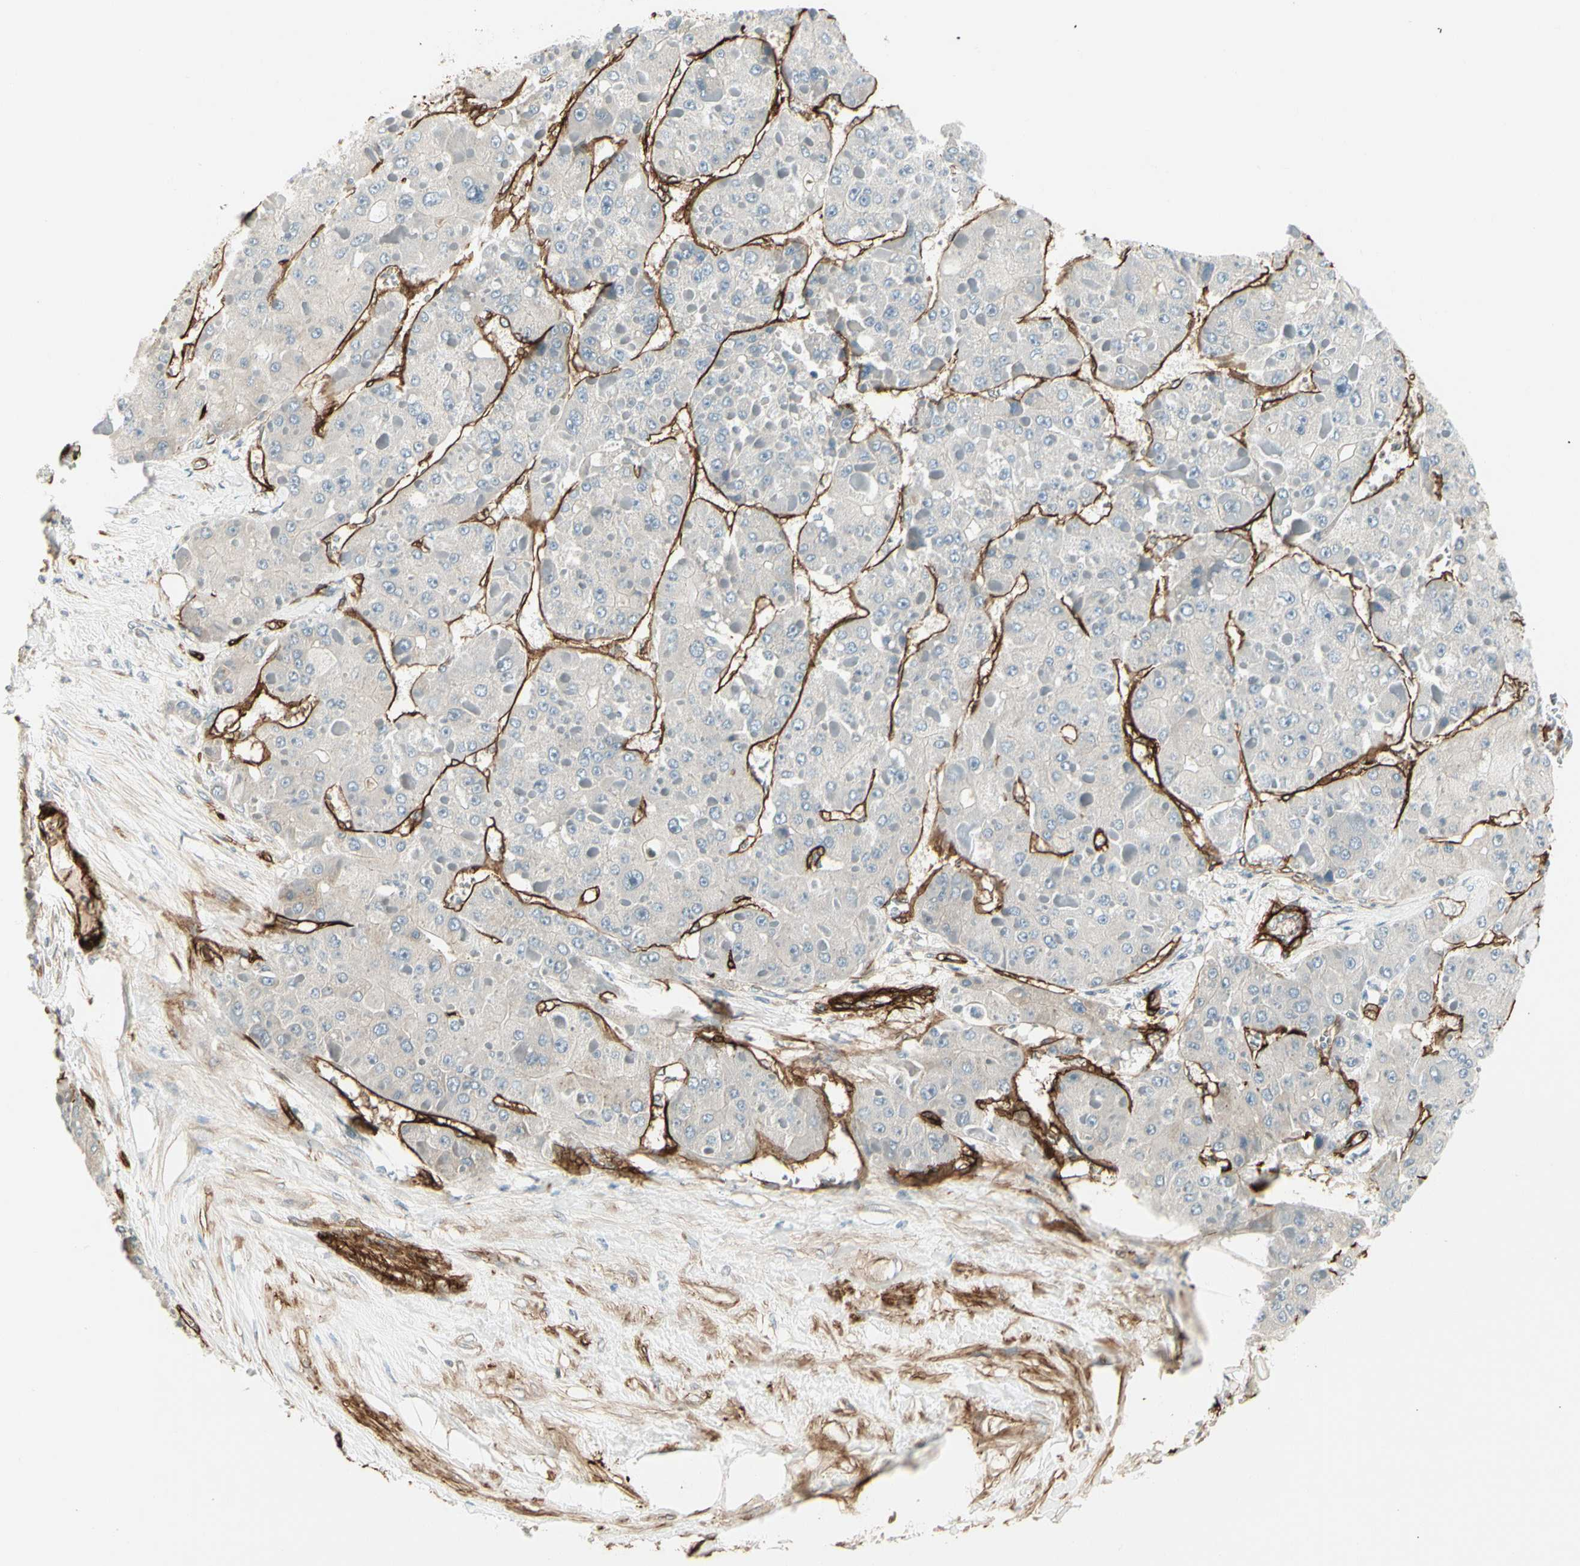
{"staining": {"intensity": "negative", "quantity": "none", "location": "none"}, "tissue": "liver cancer", "cell_type": "Tumor cells", "image_type": "cancer", "snomed": [{"axis": "morphology", "description": "Carcinoma, Hepatocellular, NOS"}, {"axis": "topography", "description": "Liver"}], "caption": "An immunohistochemistry (IHC) histopathology image of liver cancer is shown. There is no staining in tumor cells of liver cancer. (Immunohistochemistry (ihc), brightfield microscopy, high magnification).", "gene": "MCAM", "patient": {"sex": "female", "age": 73}}